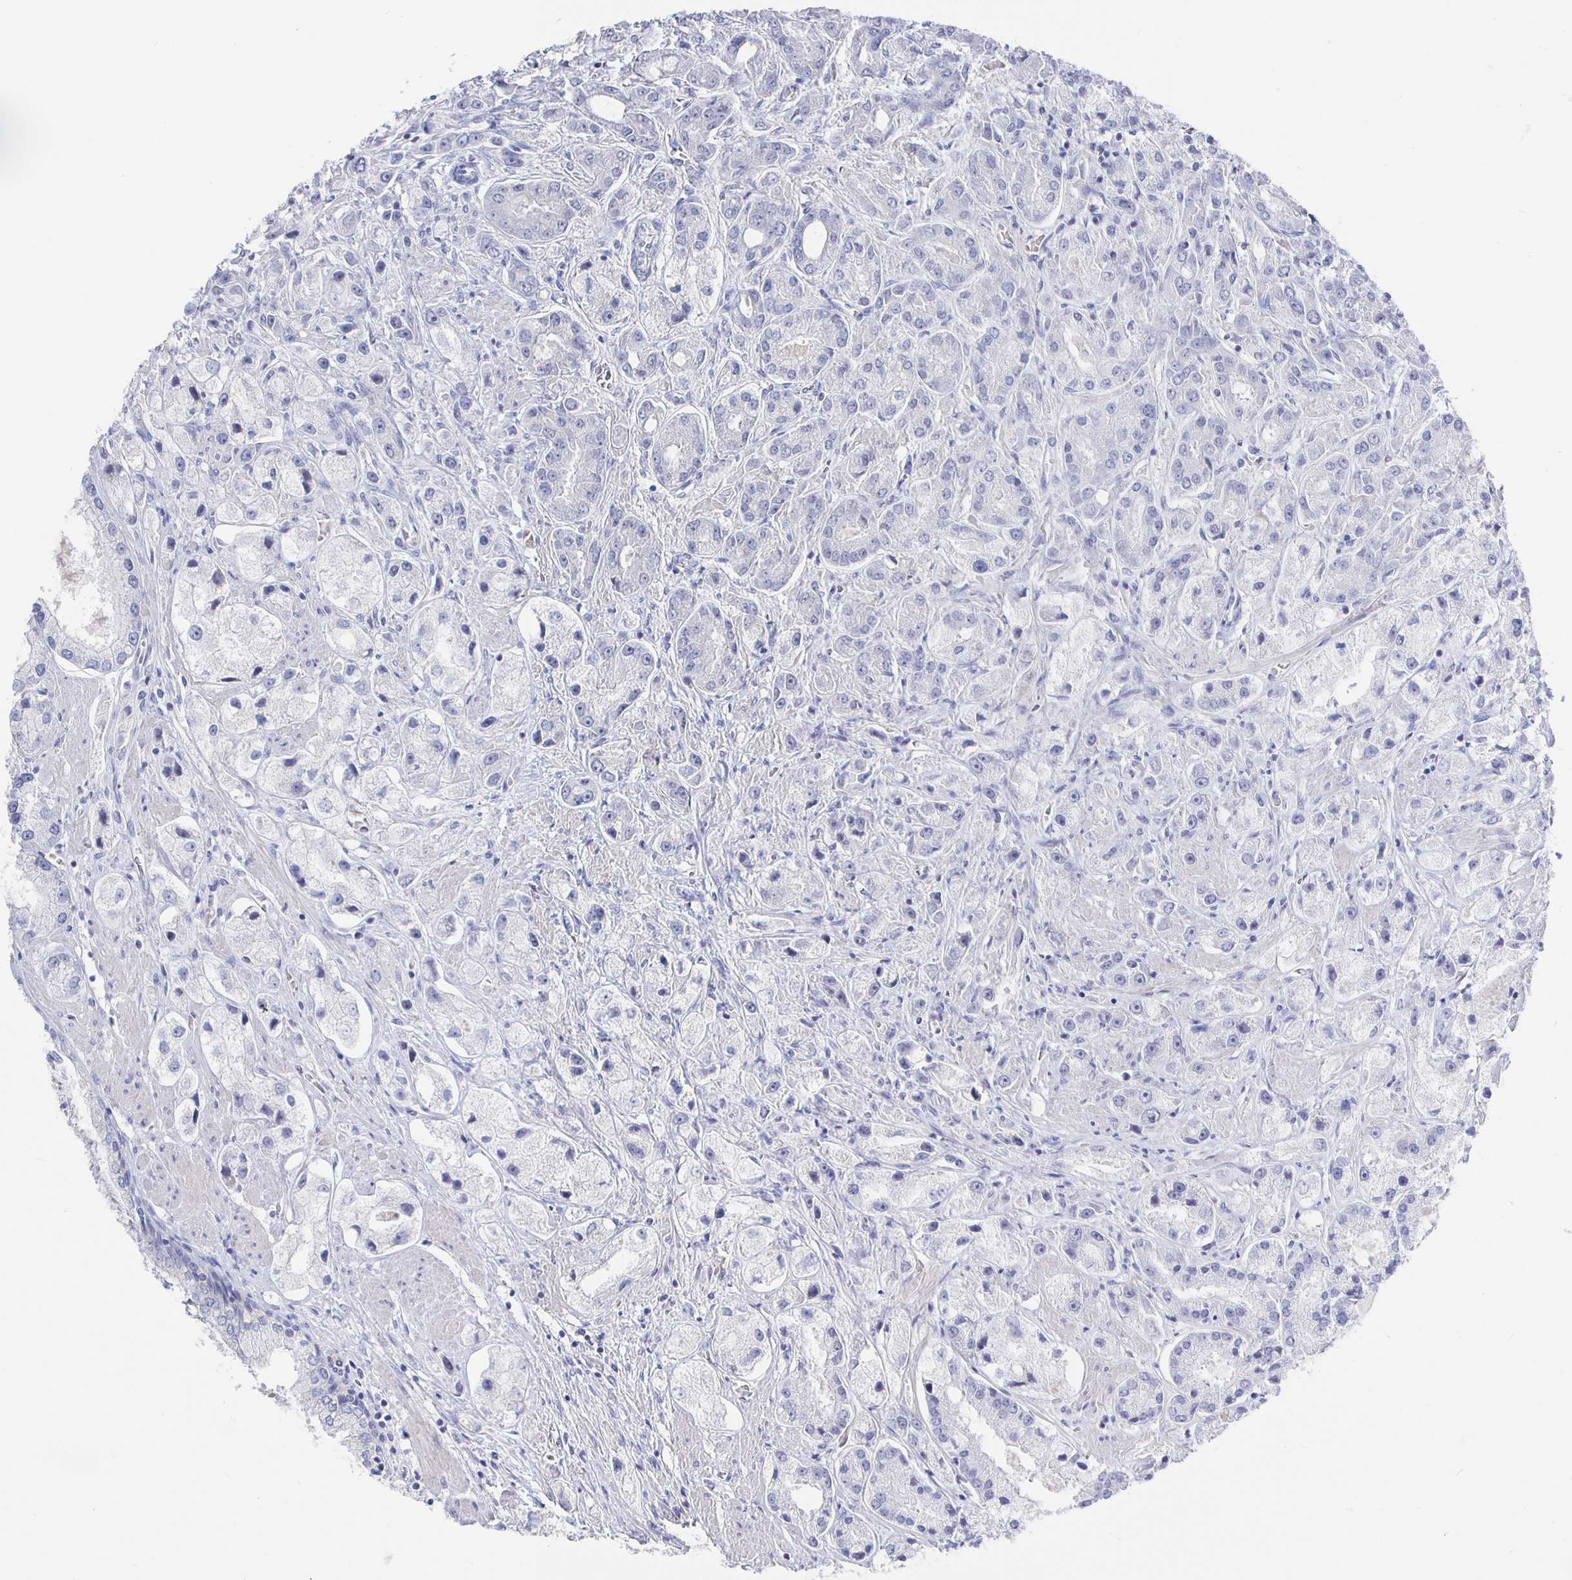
{"staining": {"intensity": "negative", "quantity": "none", "location": "none"}, "tissue": "prostate cancer", "cell_type": "Tumor cells", "image_type": "cancer", "snomed": [{"axis": "morphology", "description": "Adenocarcinoma, High grade"}, {"axis": "topography", "description": "Prostate"}], "caption": "High power microscopy micrograph of an immunohistochemistry histopathology image of prostate cancer, revealing no significant staining in tumor cells. (DAB immunohistochemistry with hematoxylin counter stain).", "gene": "LRRC23", "patient": {"sex": "male", "age": 67}}